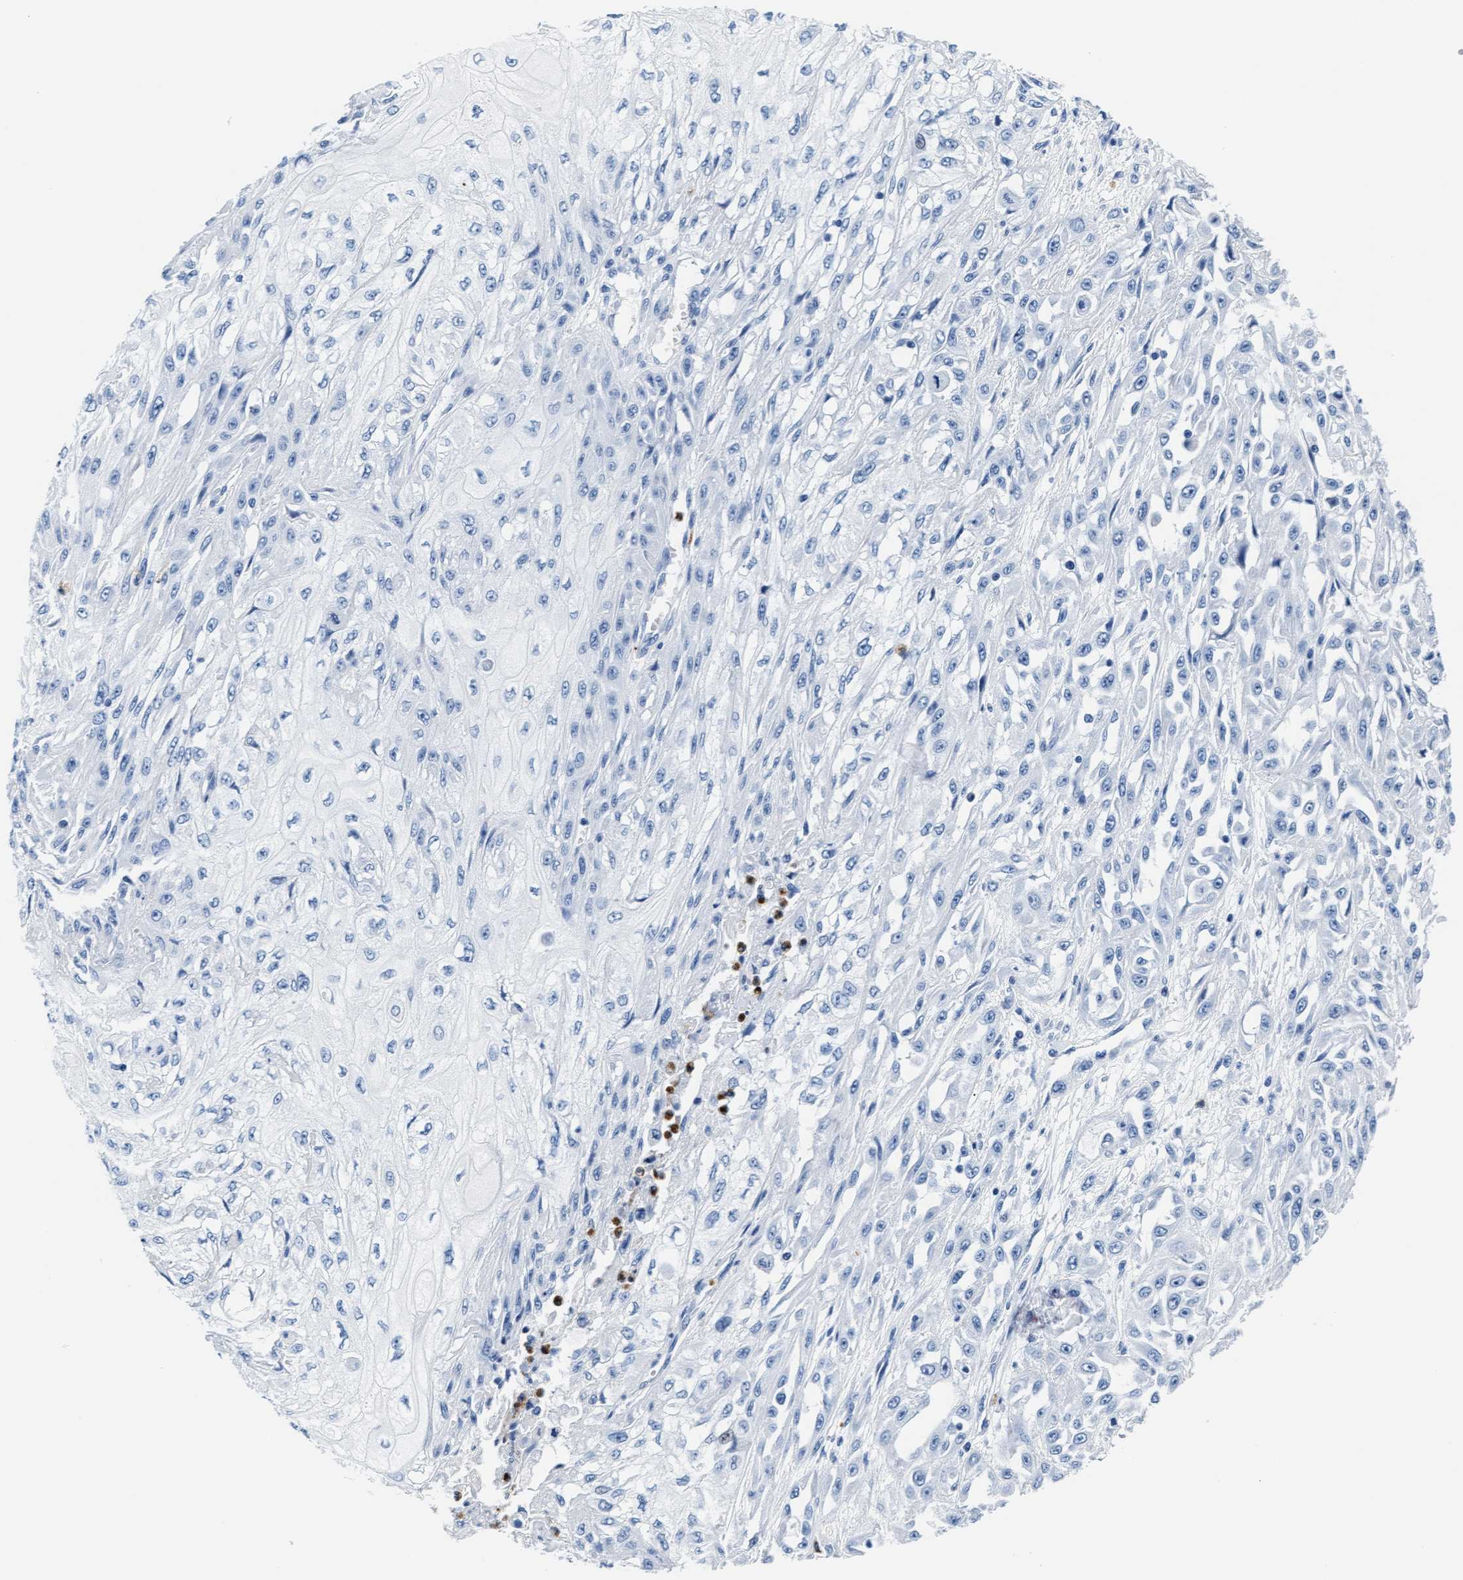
{"staining": {"intensity": "negative", "quantity": "none", "location": "none"}, "tissue": "skin cancer", "cell_type": "Tumor cells", "image_type": "cancer", "snomed": [{"axis": "morphology", "description": "Squamous cell carcinoma, NOS"}, {"axis": "morphology", "description": "Squamous cell carcinoma, metastatic, NOS"}, {"axis": "topography", "description": "Skin"}, {"axis": "topography", "description": "Lymph node"}], "caption": "High power microscopy micrograph of an IHC micrograph of skin cancer, revealing no significant staining in tumor cells. Nuclei are stained in blue.", "gene": "MMP8", "patient": {"sex": "male", "age": 75}}